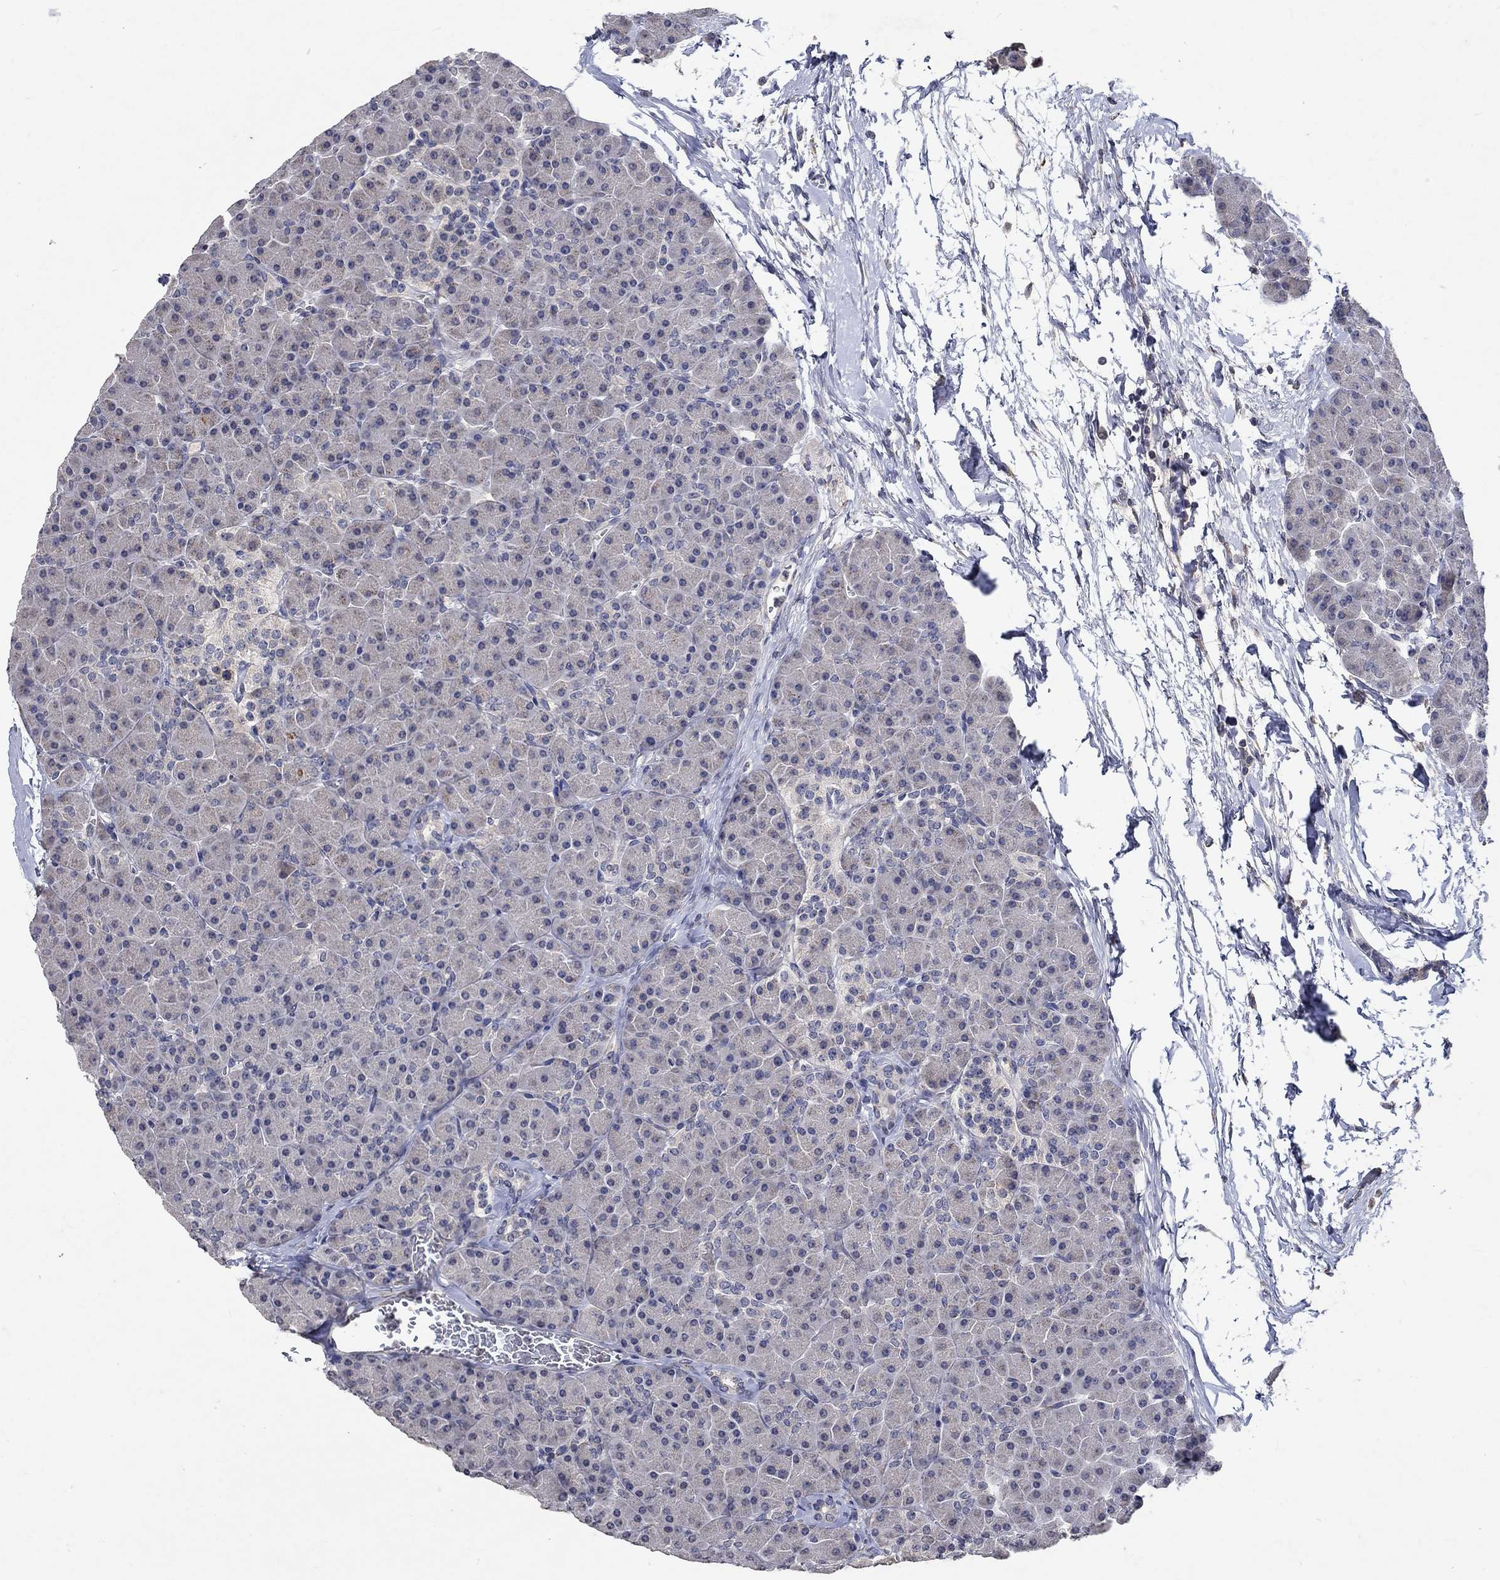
{"staining": {"intensity": "negative", "quantity": "none", "location": "none"}, "tissue": "pancreas", "cell_type": "Exocrine glandular cells", "image_type": "normal", "snomed": [{"axis": "morphology", "description": "Normal tissue, NOS"}, {"axis": "topography", "description": "Pancreas"}], "caption": "A high-resolution photomicrograph shows immunohistochemistry (IHC) staining of benign pancreas, which shows no significant expression in exocrine glandular cells. Nuclei are stained in blue.", "gene": "TMEM169", "patient": {"sex": "female", "age": 44}}